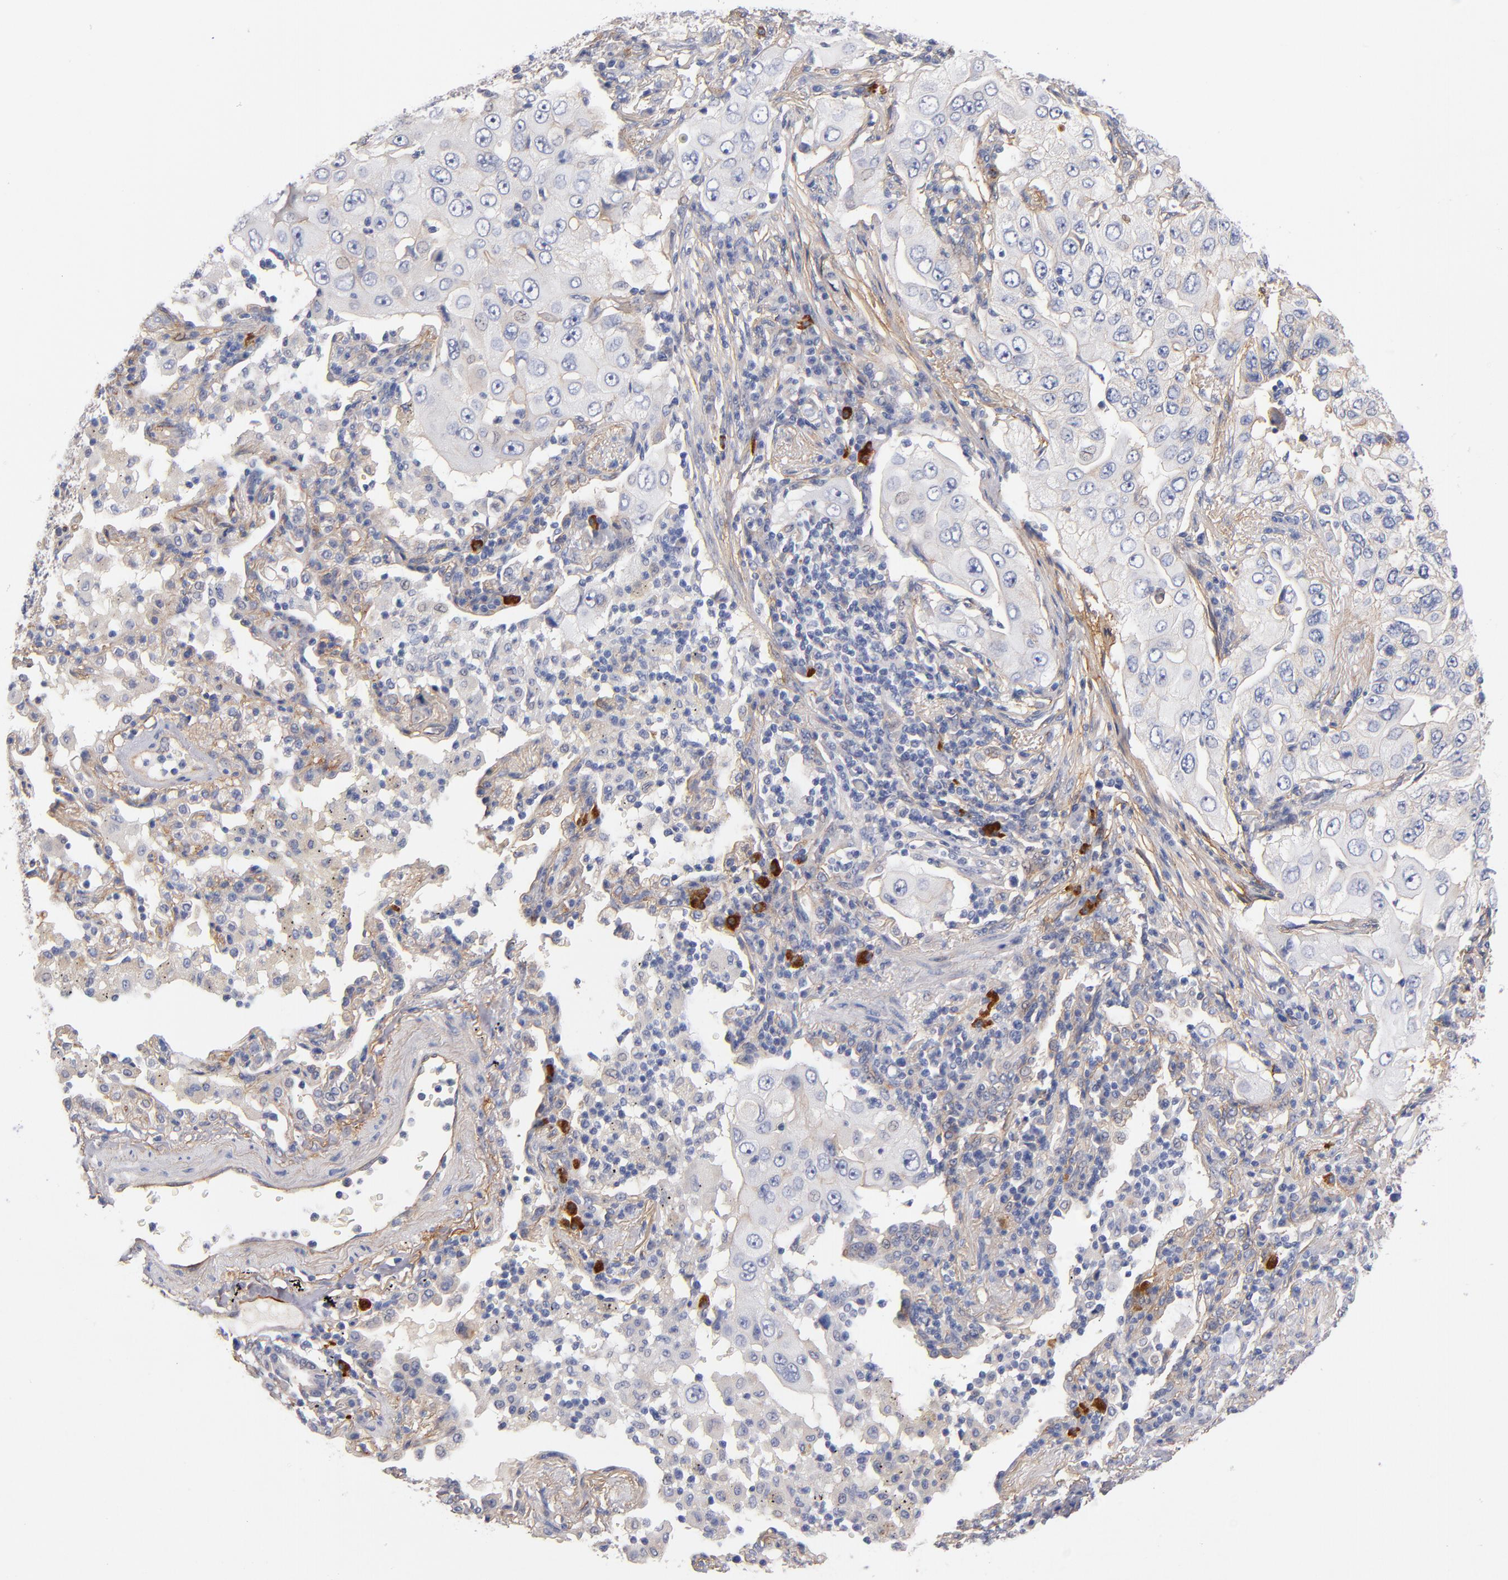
{"staining": {"intensity": "negative", "quantity": "none", "location": "none"}, "tissue": "lung cancer", "cell_type": "Tumor cells", "image_type": "cancer", "snomed": [{"axis": "morphology", "description": "Adenocarcinoma, NOS"}, {"axis": "topography", "description": "Lung"}], "caption": "High power microscopy histopathology image of an IHC micrograph of lung cancer (adenocarcinoma), revealing no significant positivity in tumor cells.", "gene": "PLSCR4", "patient": {"sex": "male", "age": 84}}